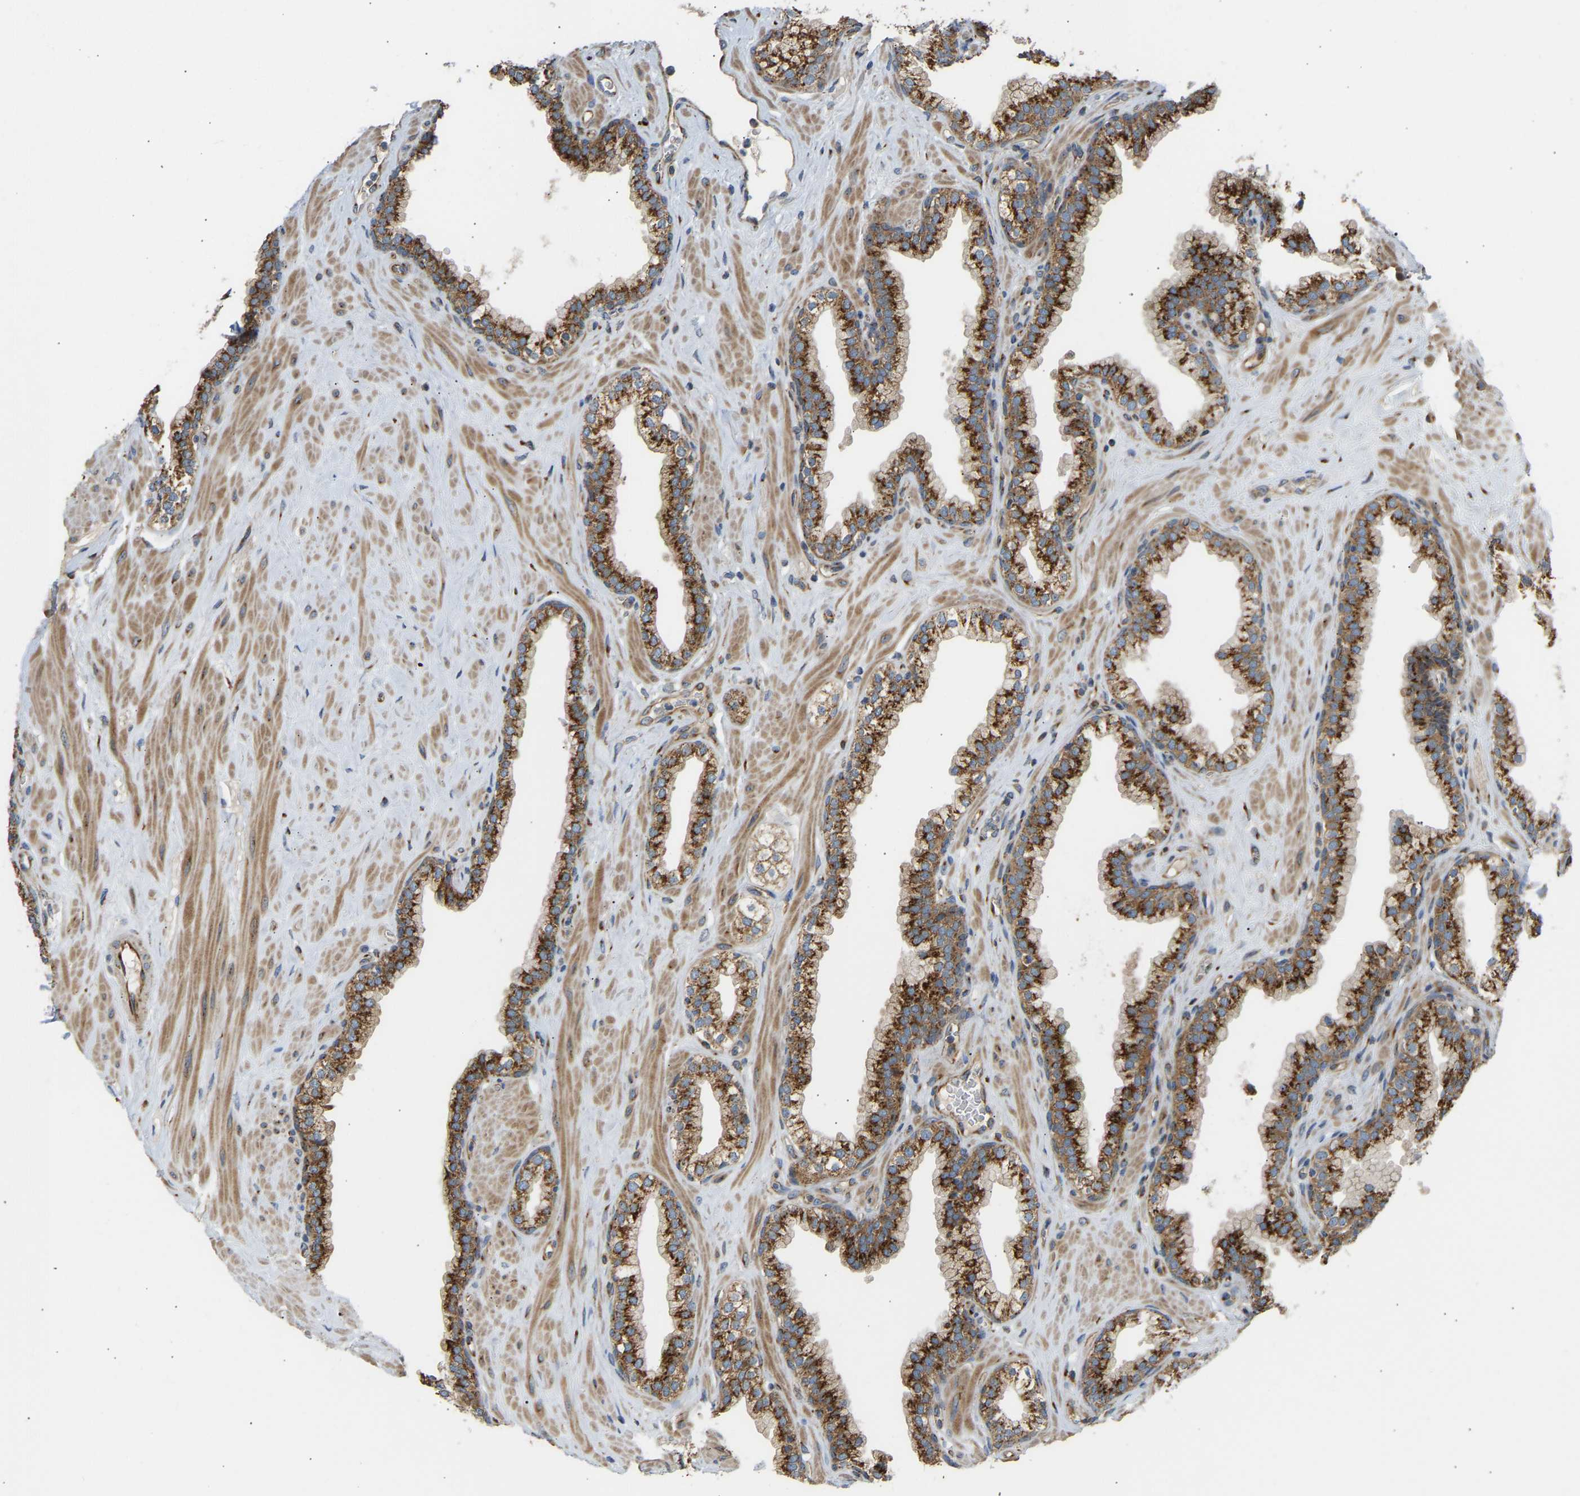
{"staining": {"intensity": "strong", "quantity": ">75%", "location": "cytoplasmic/membranous"}, "tissue": "prostate", "cell_type": "Glandular cells", "image_type": "normal", "snomed": [{"axis": "morphology", "description": "Normal tissue, NOS"}, {"axis": "morphology", "description": "Urothelial carcinoma, Low grade"}, {"axis": "topography", "description": "Urinary bladder"}, {"axis": "topography", "description": "Prostate"}], "caption": "High-power microscopy captured an immunohistochemistry (IHC) histopathology image of benign prostate, revealing strong cytoplasmic/membranous staining in approximately >75% of glandular cells. The staining was performed using DAB (3,3'-diaminobenzidine), with brown indicating positive protein expression. Nuclei are stained blue with hematoxylin.", "gene": "YIPF2", "patient": {"sex": "male", "age": 60}}